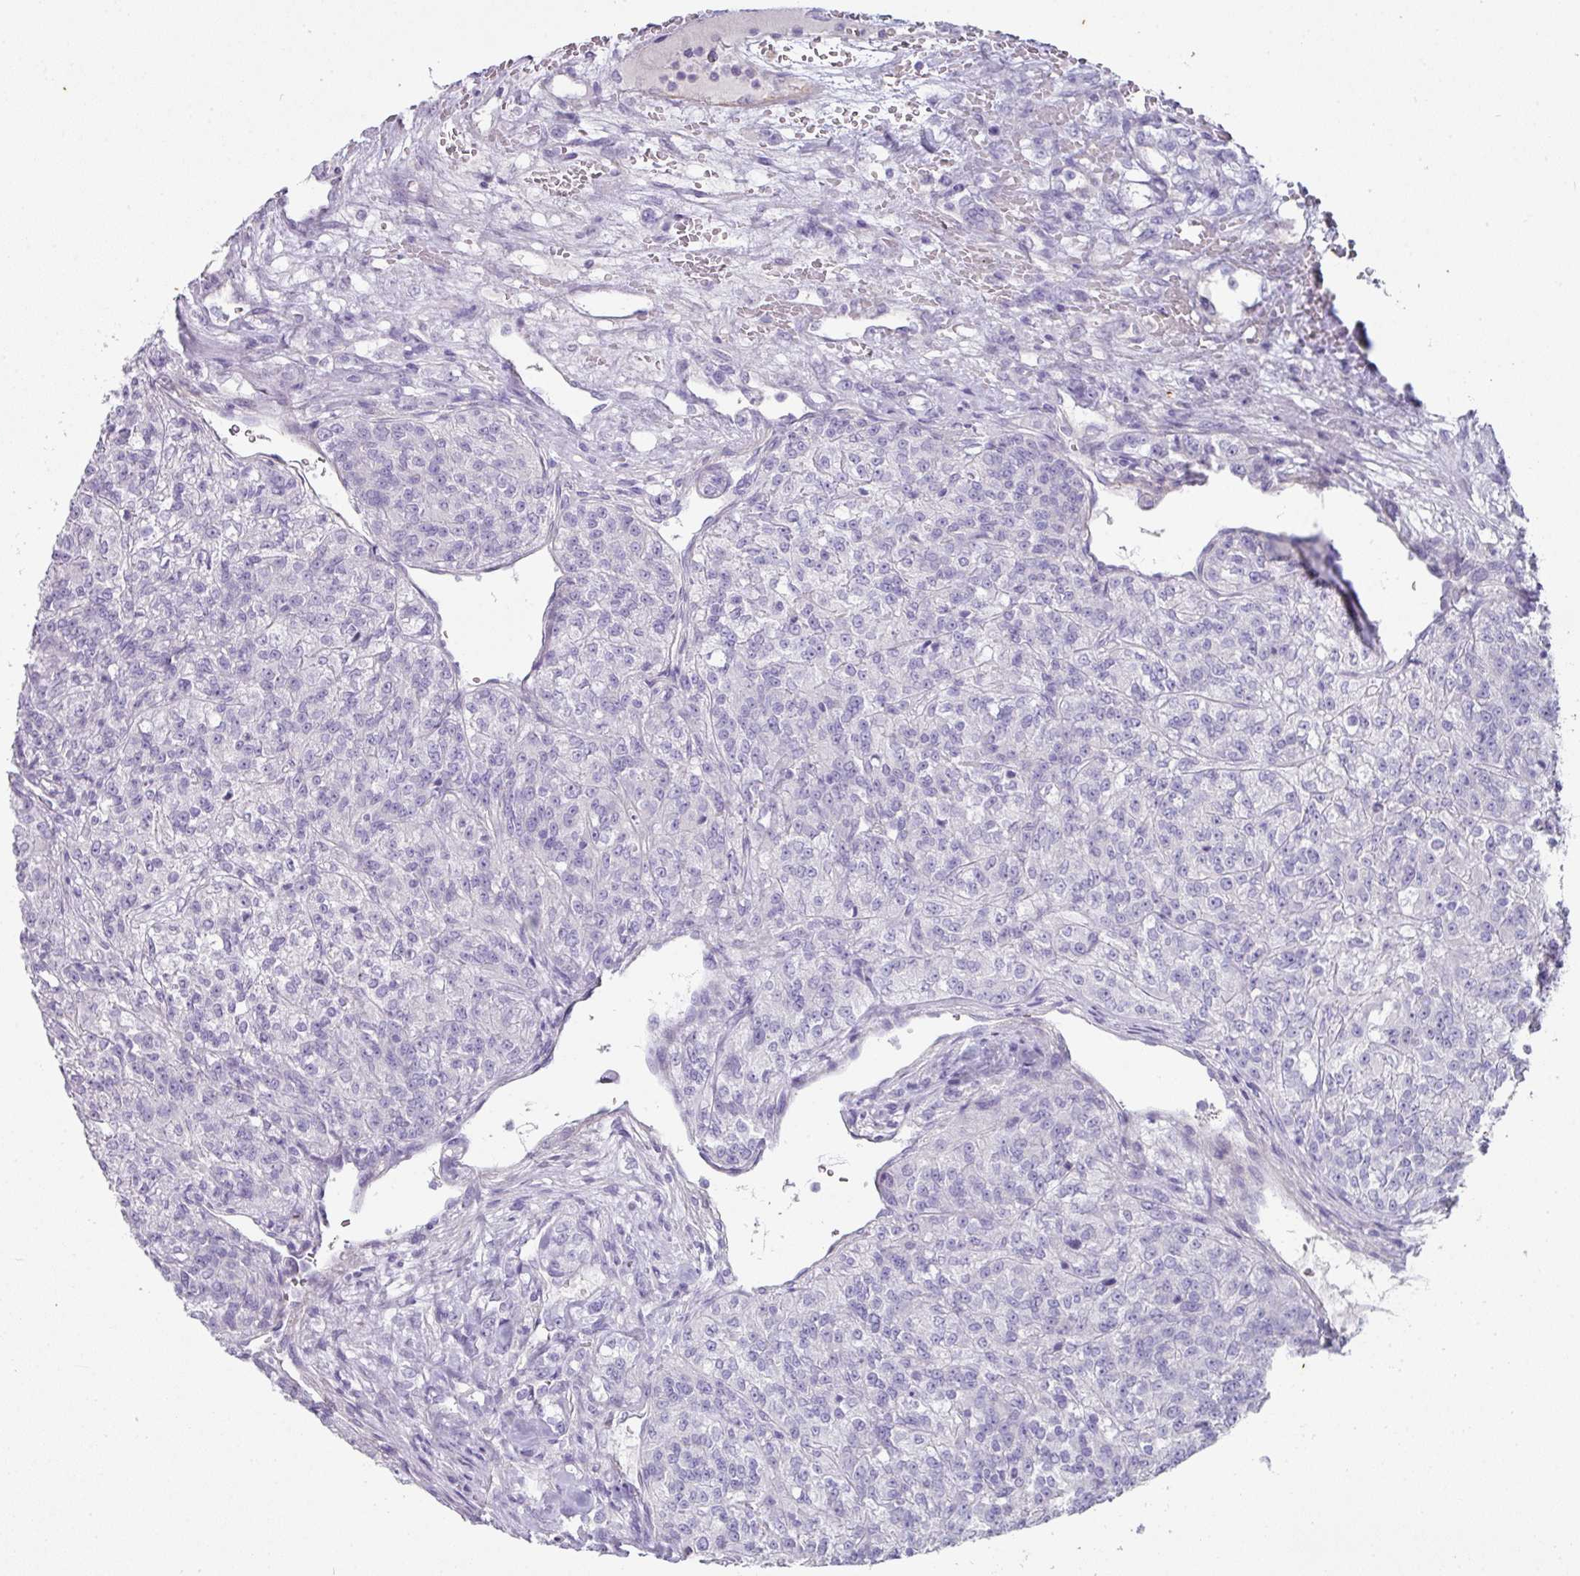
{"staining": {"intensity": "negative", "quantity": "none", "location": "none"}, "tissue": "renal cancer", "cell_type": "Tumor cells", "image_type": "cancer", "snomed": [{"axis": "morphology", "description": "Adenocarcinoma, NOS"}, {"axis": "topography", "description": "Kidney"}], "caption": "Photomicrograph shows no protein expression in tumor cells of renal adenocarcinoma tissue. (Brightfield microscopy of DAB IHC at high magnification).", "gene": "OR52N1", "patient": {"sex": "female", "age": 63}}